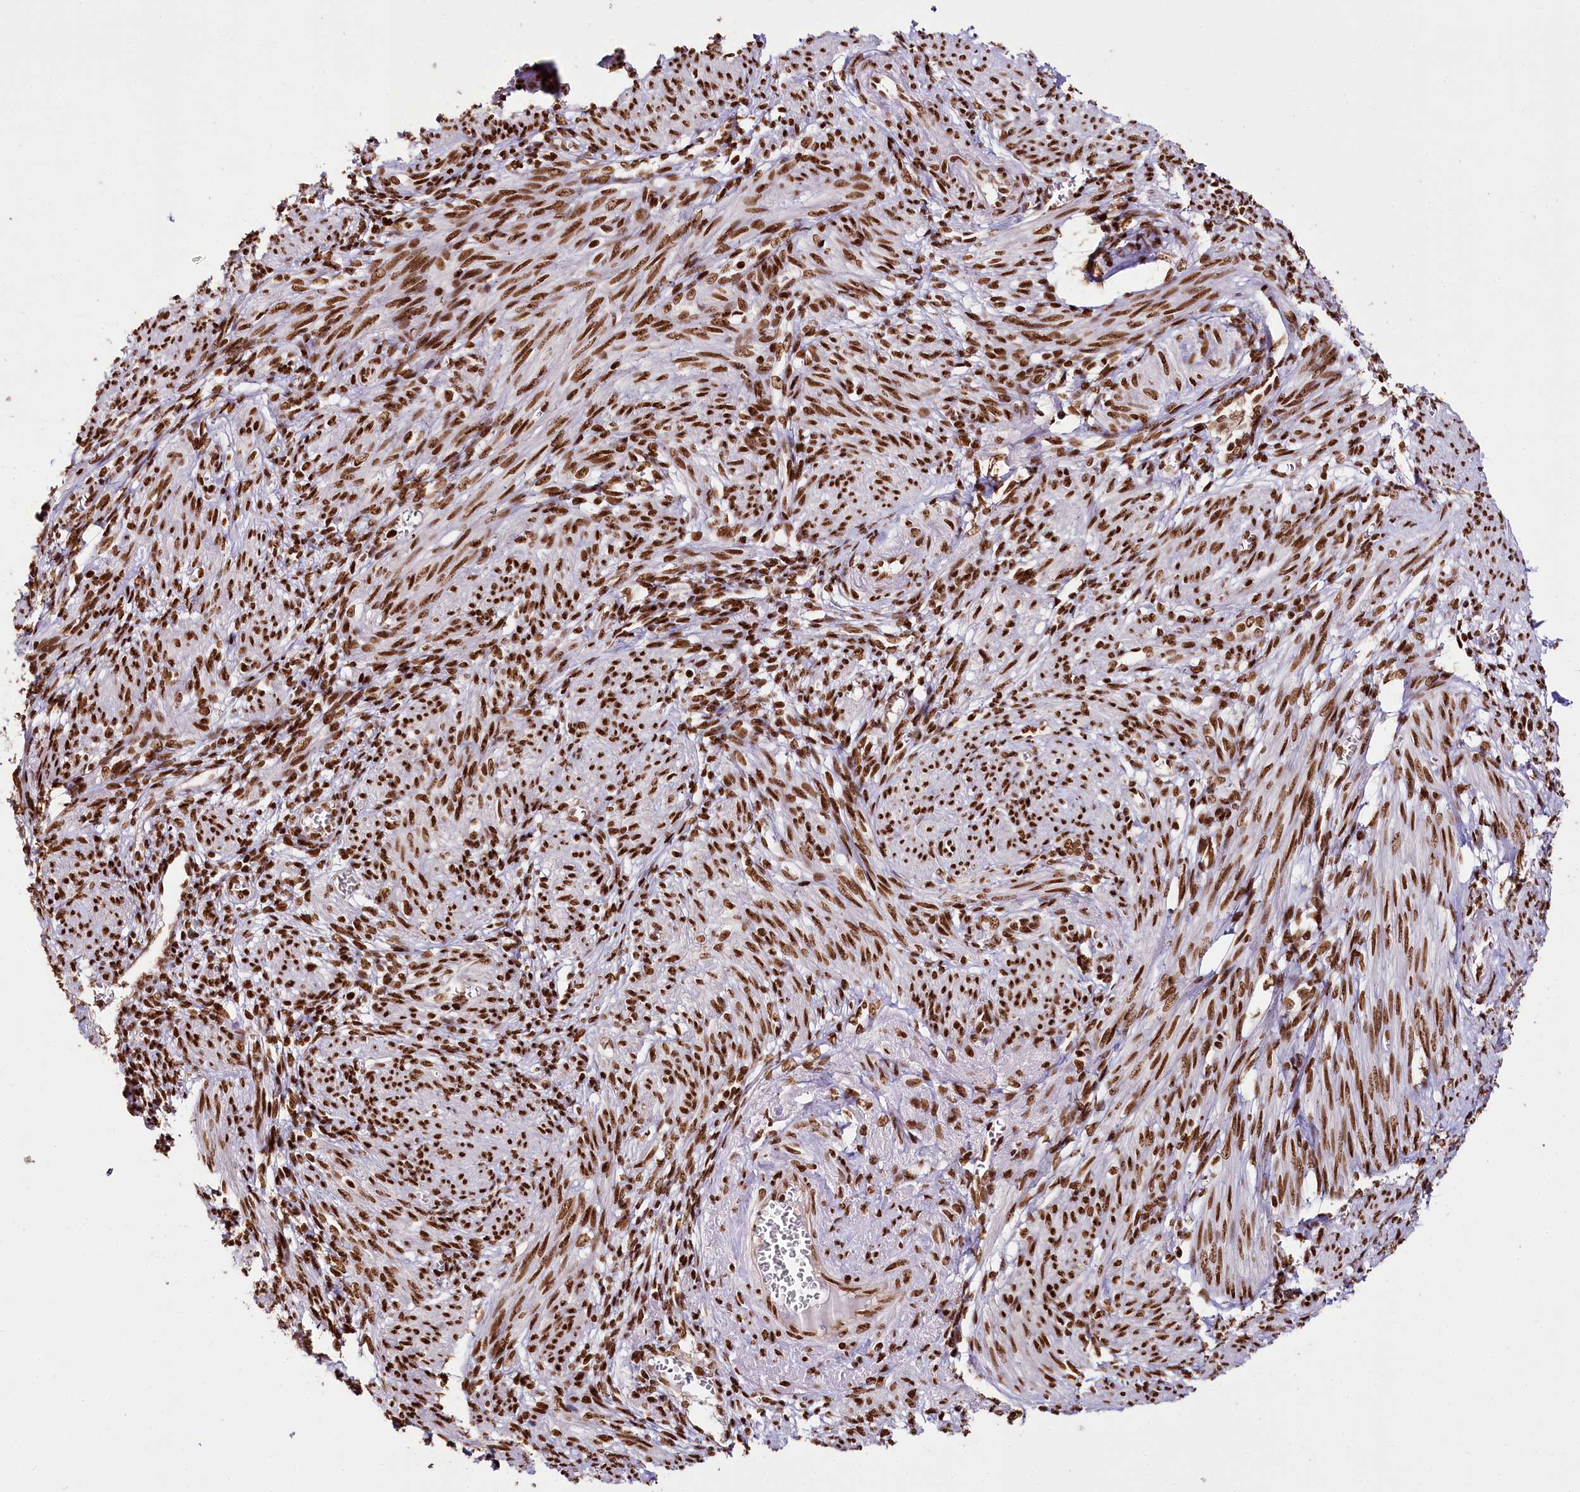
{"staining": {"intensity": "strong", "quantity": ">75%", "location": "nuclear"}, "tissue": "smooth muscle", "cell_type": "Smooth muscle cells", "image_type": "normal", "snomed": [{"axis": "morphology", "description": "Normal tissue, NOS"}, {"axis": "topography", "description": "Smooth muscle"}], "caption": "Immunohistochemical staining of unremarkable smooth muscle exhibits >75% levels of strong nuclear protein staining in about >75% of smooth muscle cells. Nuclei are stained in blue.", "gene": "SMARCE1", "patient": {"sex": "female", "age": 39}}